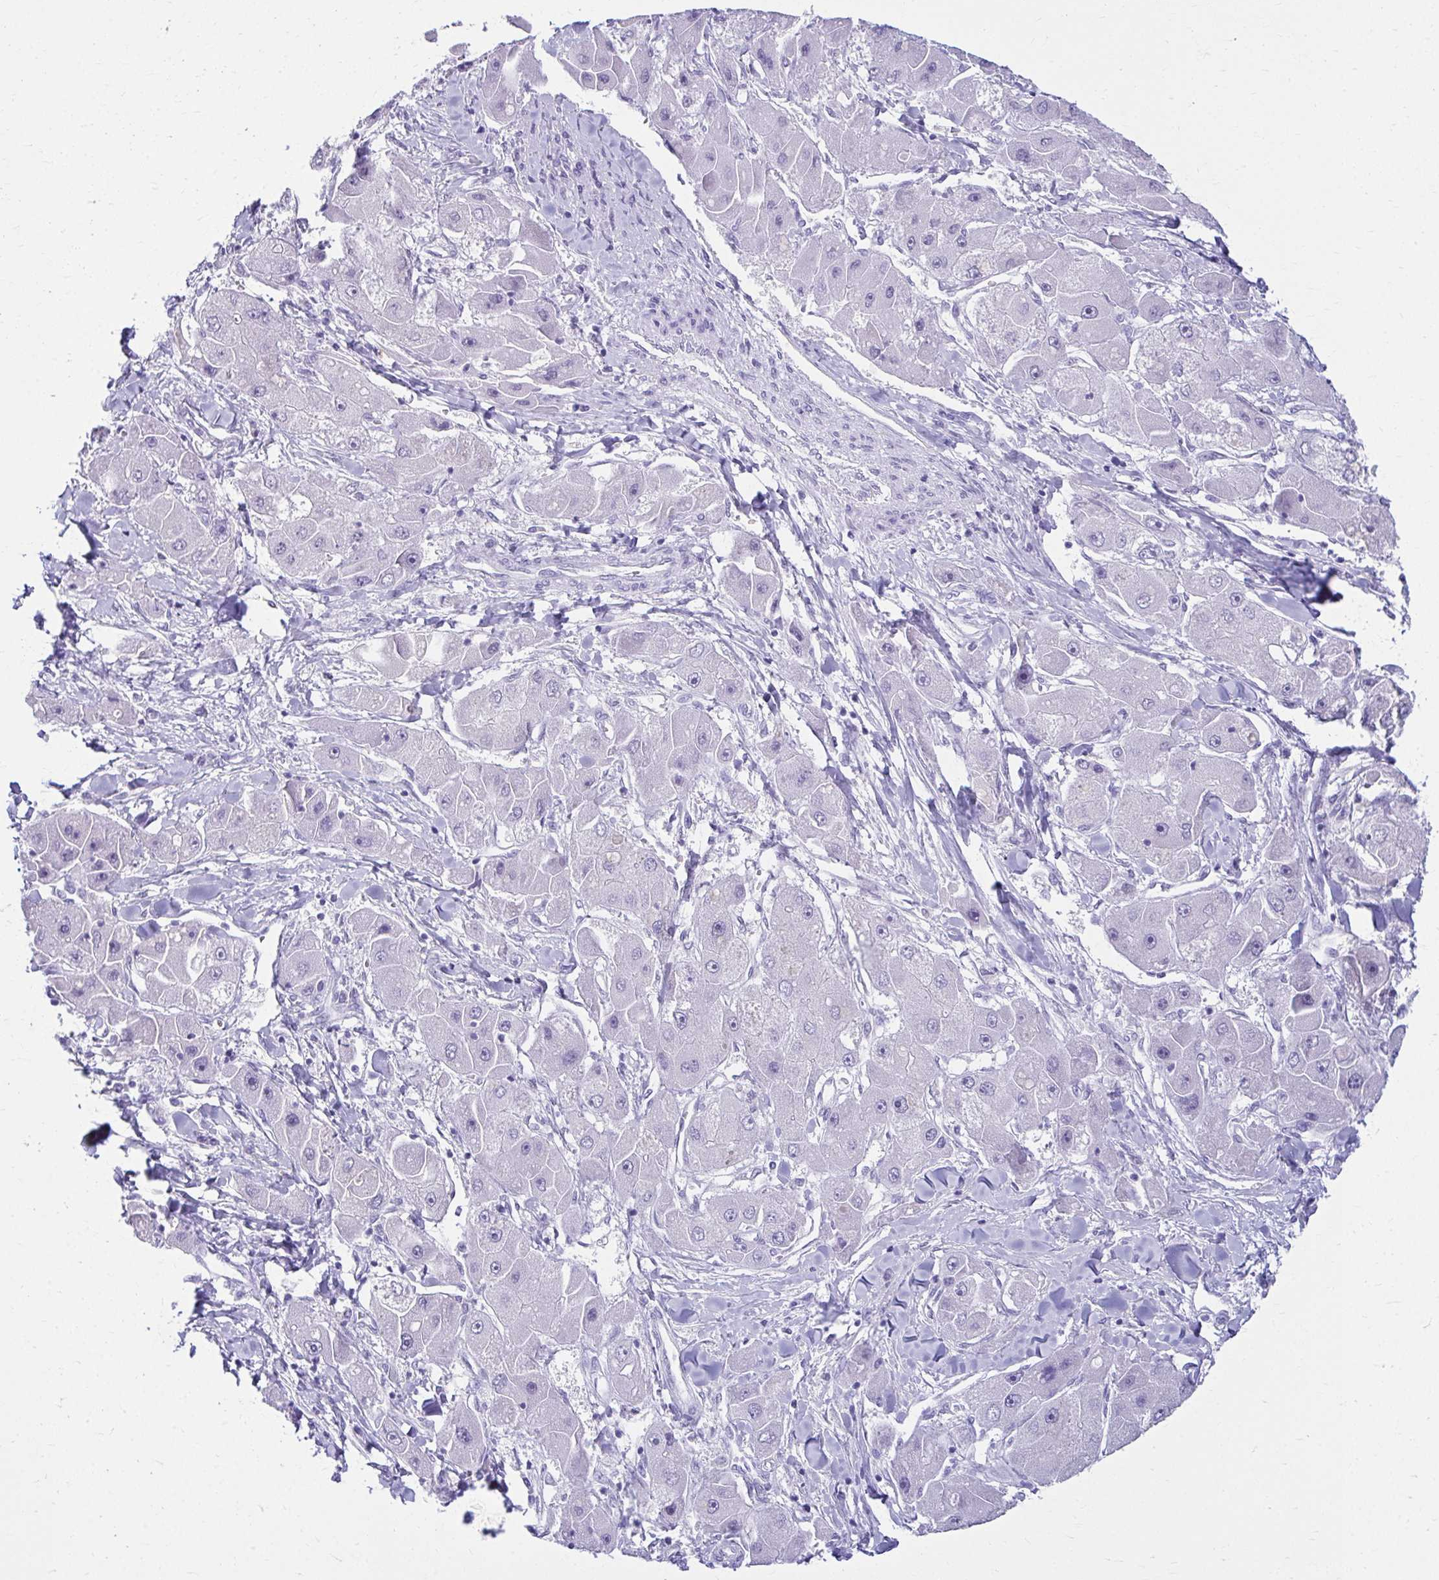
{"staining": {"intensity": "negative", "quantity": "none", "location": "none"}, "tissue": "liver cancer", "cell_type": "Tumor cells", "image_type": "cancer", "snomed": [{"axis": "morphology", "description": "Carcinoma, Hepatocellular, NOS"}, {"axis": "topography", "description": "Liver"}], "caption": "Micrograph shows no significant protein expression in tumor cells of liver hepatocellular carcinoma.", "gene": "ATP4B", "patient": {"sex": "male", "age": 24}}